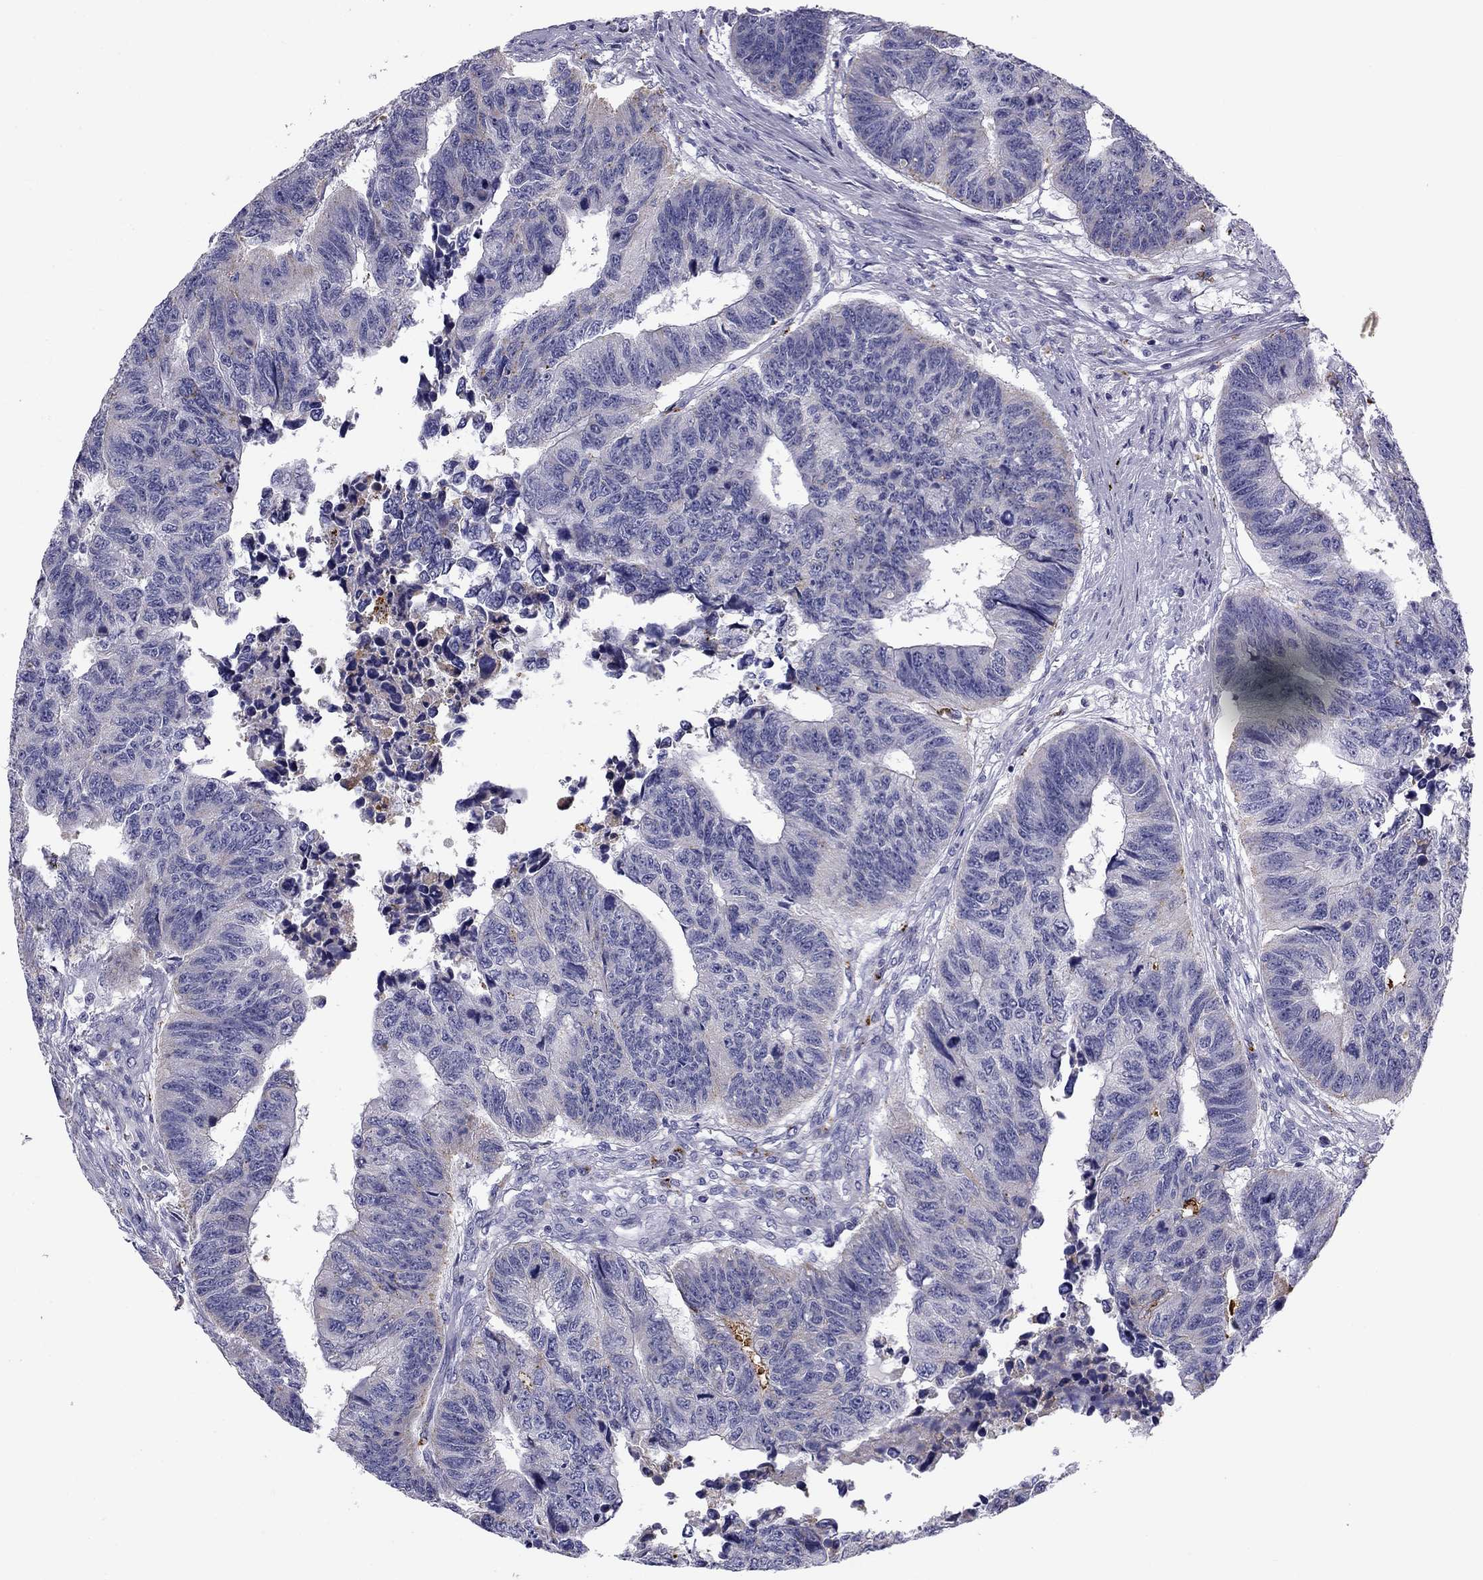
{"staining": {"intensity": "weak", "quantity": "<25%", "location": "cytoplasmic/membranous"}, "tissue": "colorectal cancer", "cell_type": "Tumor cells", "image_type": "cancer", "snomed": [{"axis": "morphology", "description": "Adenocarcinoma, NOS"}, {"axis": "topography", "description": "Rectum"}], "caption": "Tumor cells show no significant protein expression in colorectal cancer. The staining was performed using DAB (3,3'-diaminobenzidine) to visualize the protein expression in brown, while the nuclei were stained in blue with hematoxylin (Magnification: 20x).", "gene": "CLPSL2", "patient": {"sex": "female", "age": 85}}